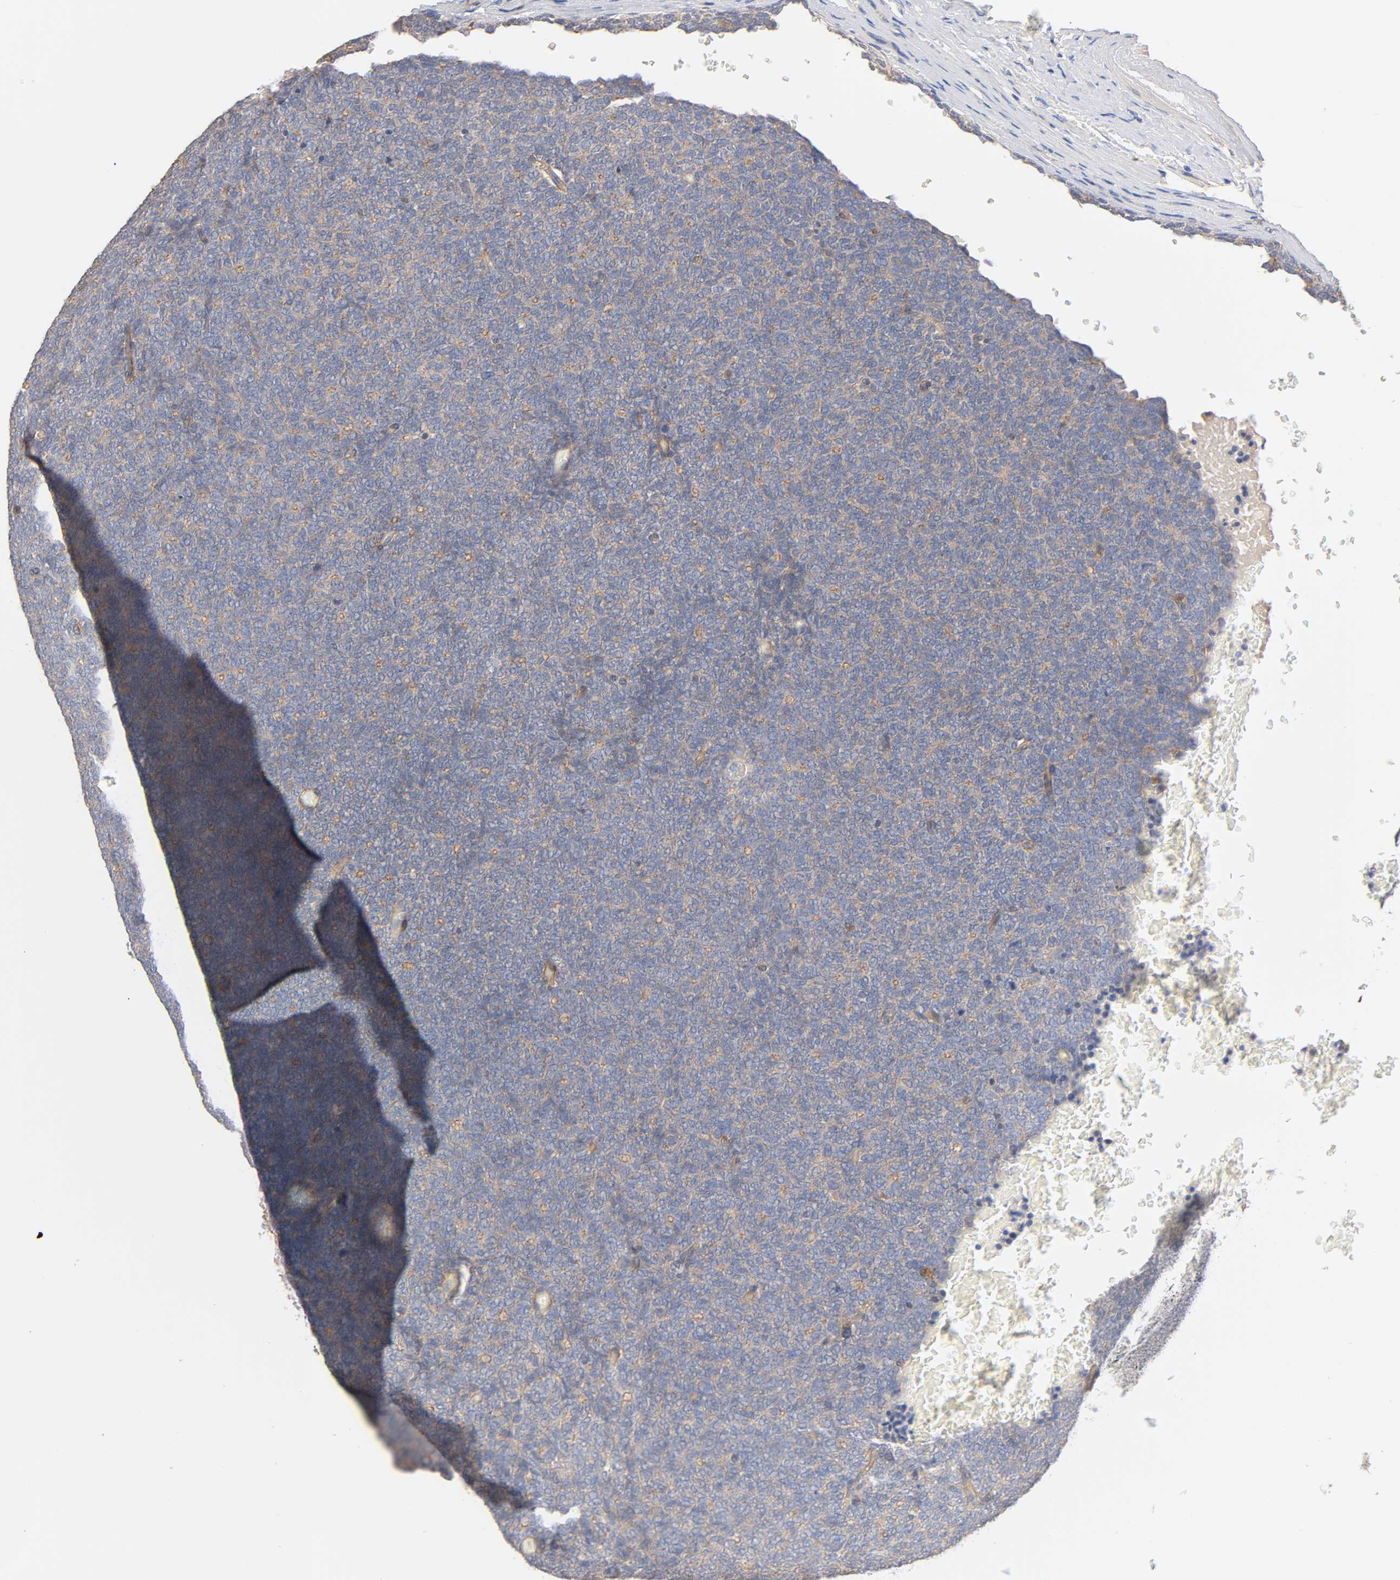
{"staining": {"intensity": "moderate", "quantity": "25%-75%", "location": "cytoplasmic/membranous"}, "tissue": "renal cancer", "cell_type": "Tumor cells", "image_type": "cancer", "snomed": [{"axis": "morphology", "description": "Neoplasm, malignant, NOS"}, {"axis": "topography", "description": "Kidney"}], "caption": "DAB (3,3'-diaminobenzidine) immunohistochemical staining of human renal cancer displays moderate cytoplasmic/membranous protein expression in approximately 25%-75% of tumor cells.", "gene": "STRN3", "patient": {"sex": "male", "age": 28}}